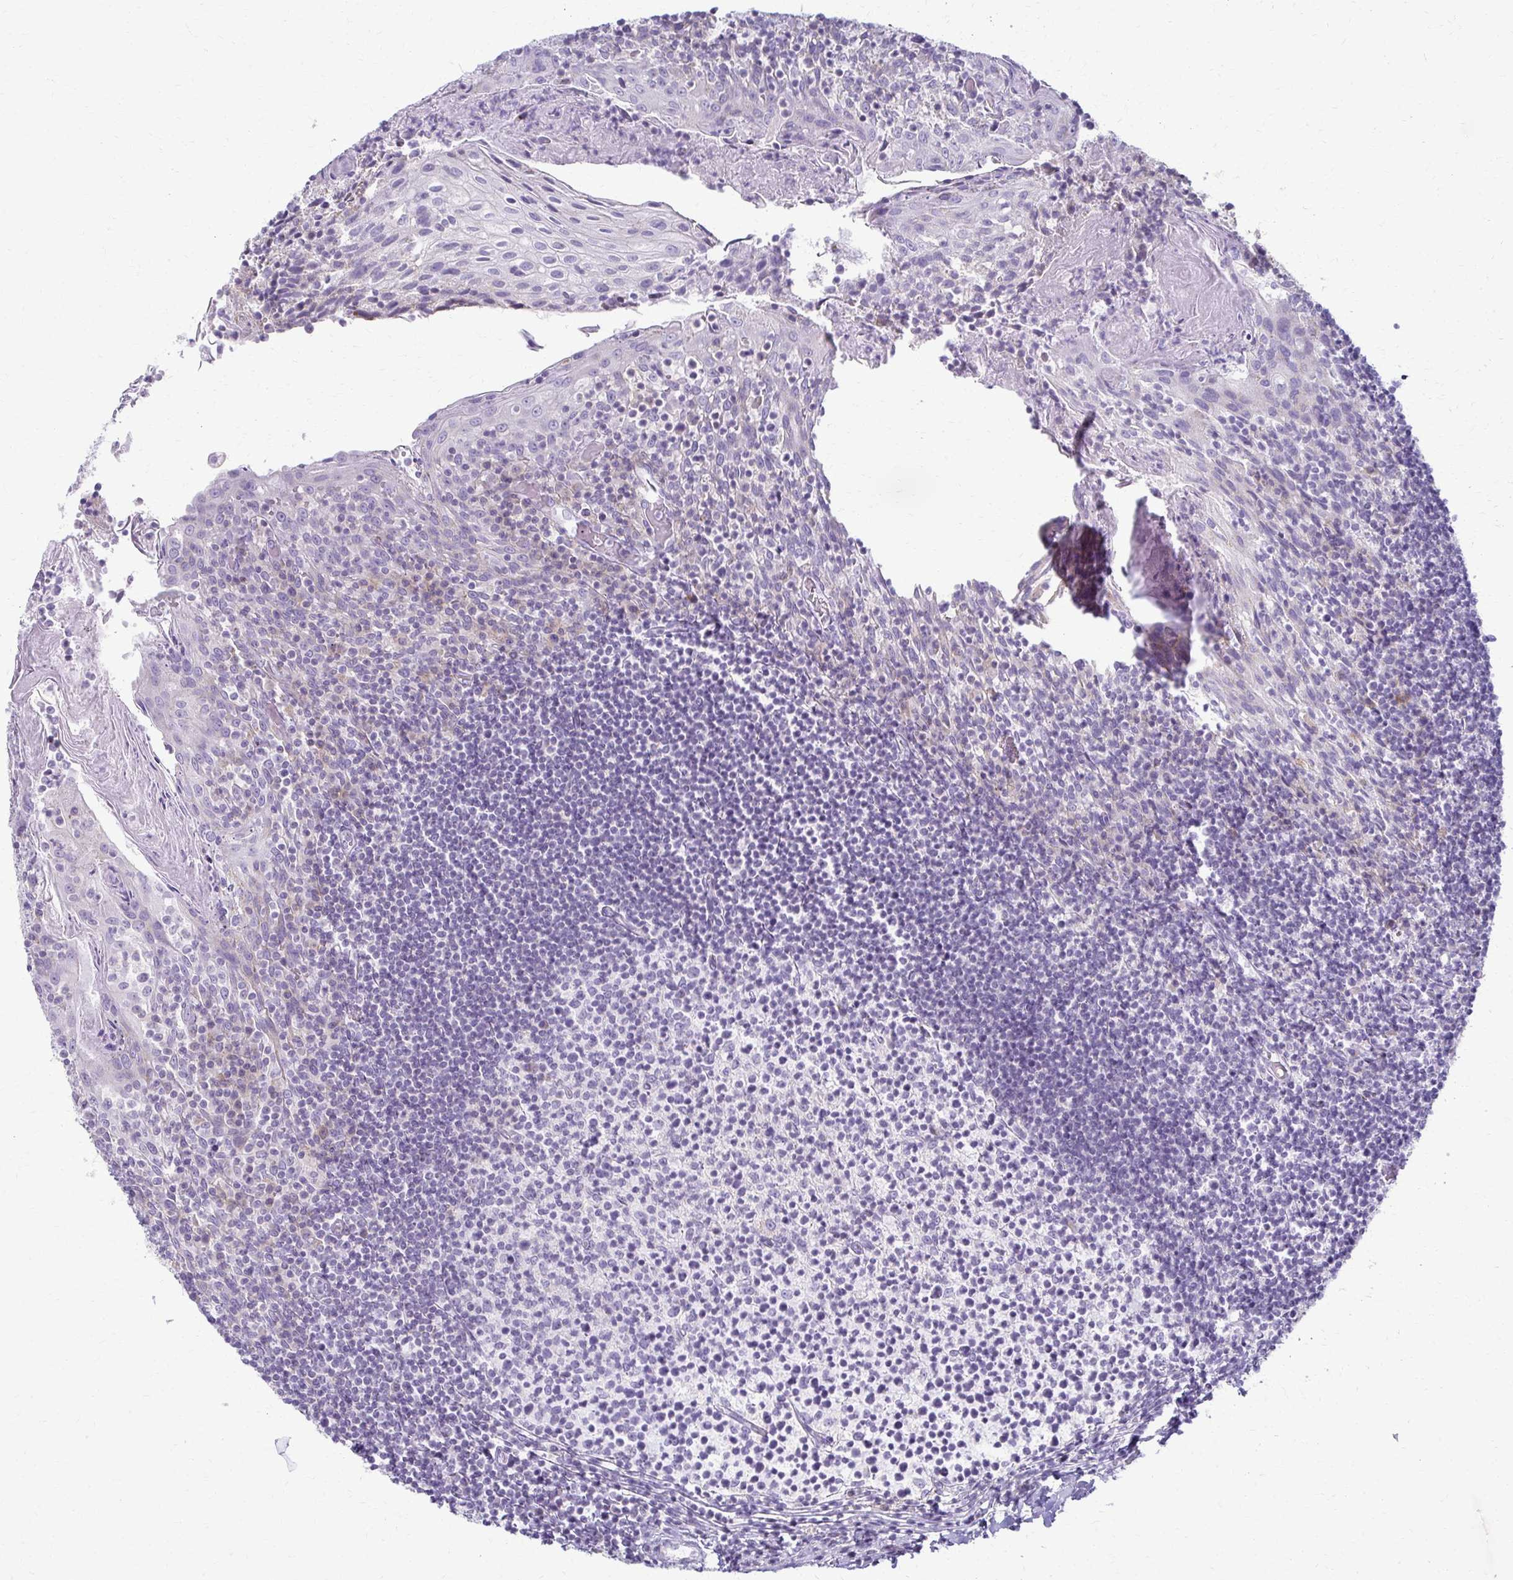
{"staining": {"intensity": "negative", "quantity": "none", "location": "none"}, "tissue": "tonsil", "cell_type": "Germinal center cells", "image_type": "normal", "snomed": [{"axis": "morphology", "description": "Normal tissue, NOS"}, {"axis": "topography", "description": "Tonsil"}], "caption": "The histopathology image reveals no significant positivity in germinal center cells of tonsil. (Brightfield microscopy of DAB (3,3'-diaminobenzidine) immunohistochemistry at high magnification).", "gene": "FCGR2A", "patient": {"sex": "female", "age": 10}}